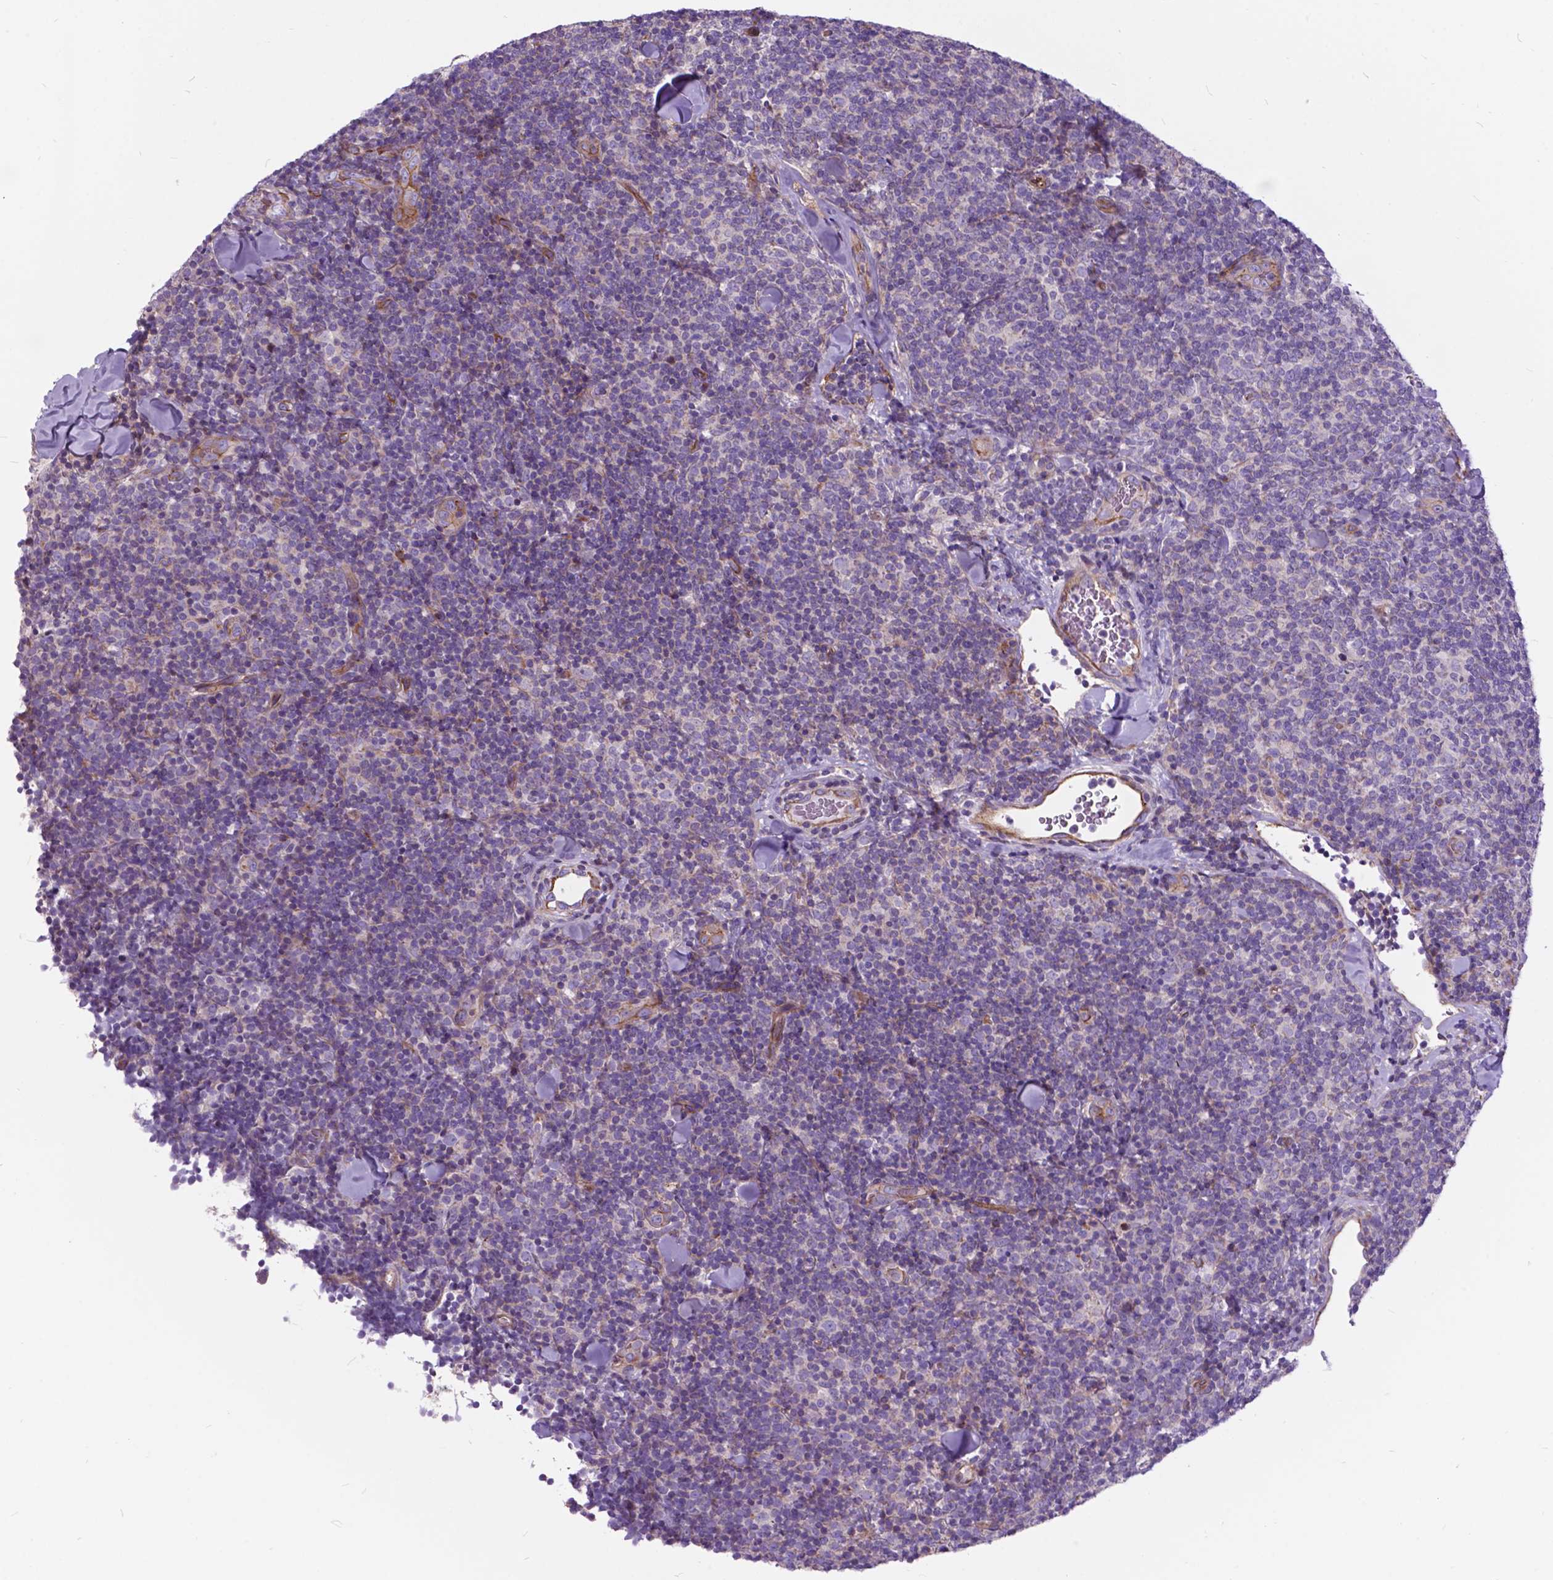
{"staining": {"intensity": "negative", "quantity": "none", "location": "none"}, "tissue": "lymphoma", "cell_type": "Tumor cells", "image_type": "cancer", "snomed": [{"axis": "morphology", "description": "Malignant lymphoma, non-Hodgkin's type, Low grade"}, {"axis": "topography", "description": "Lymph node"}], "caption": "Photomicrograph shows no protein positivity in tumor cells of lymphoma tissue.", "gene": "FLT4", "patient": {"sex": "female", "age": 56}}